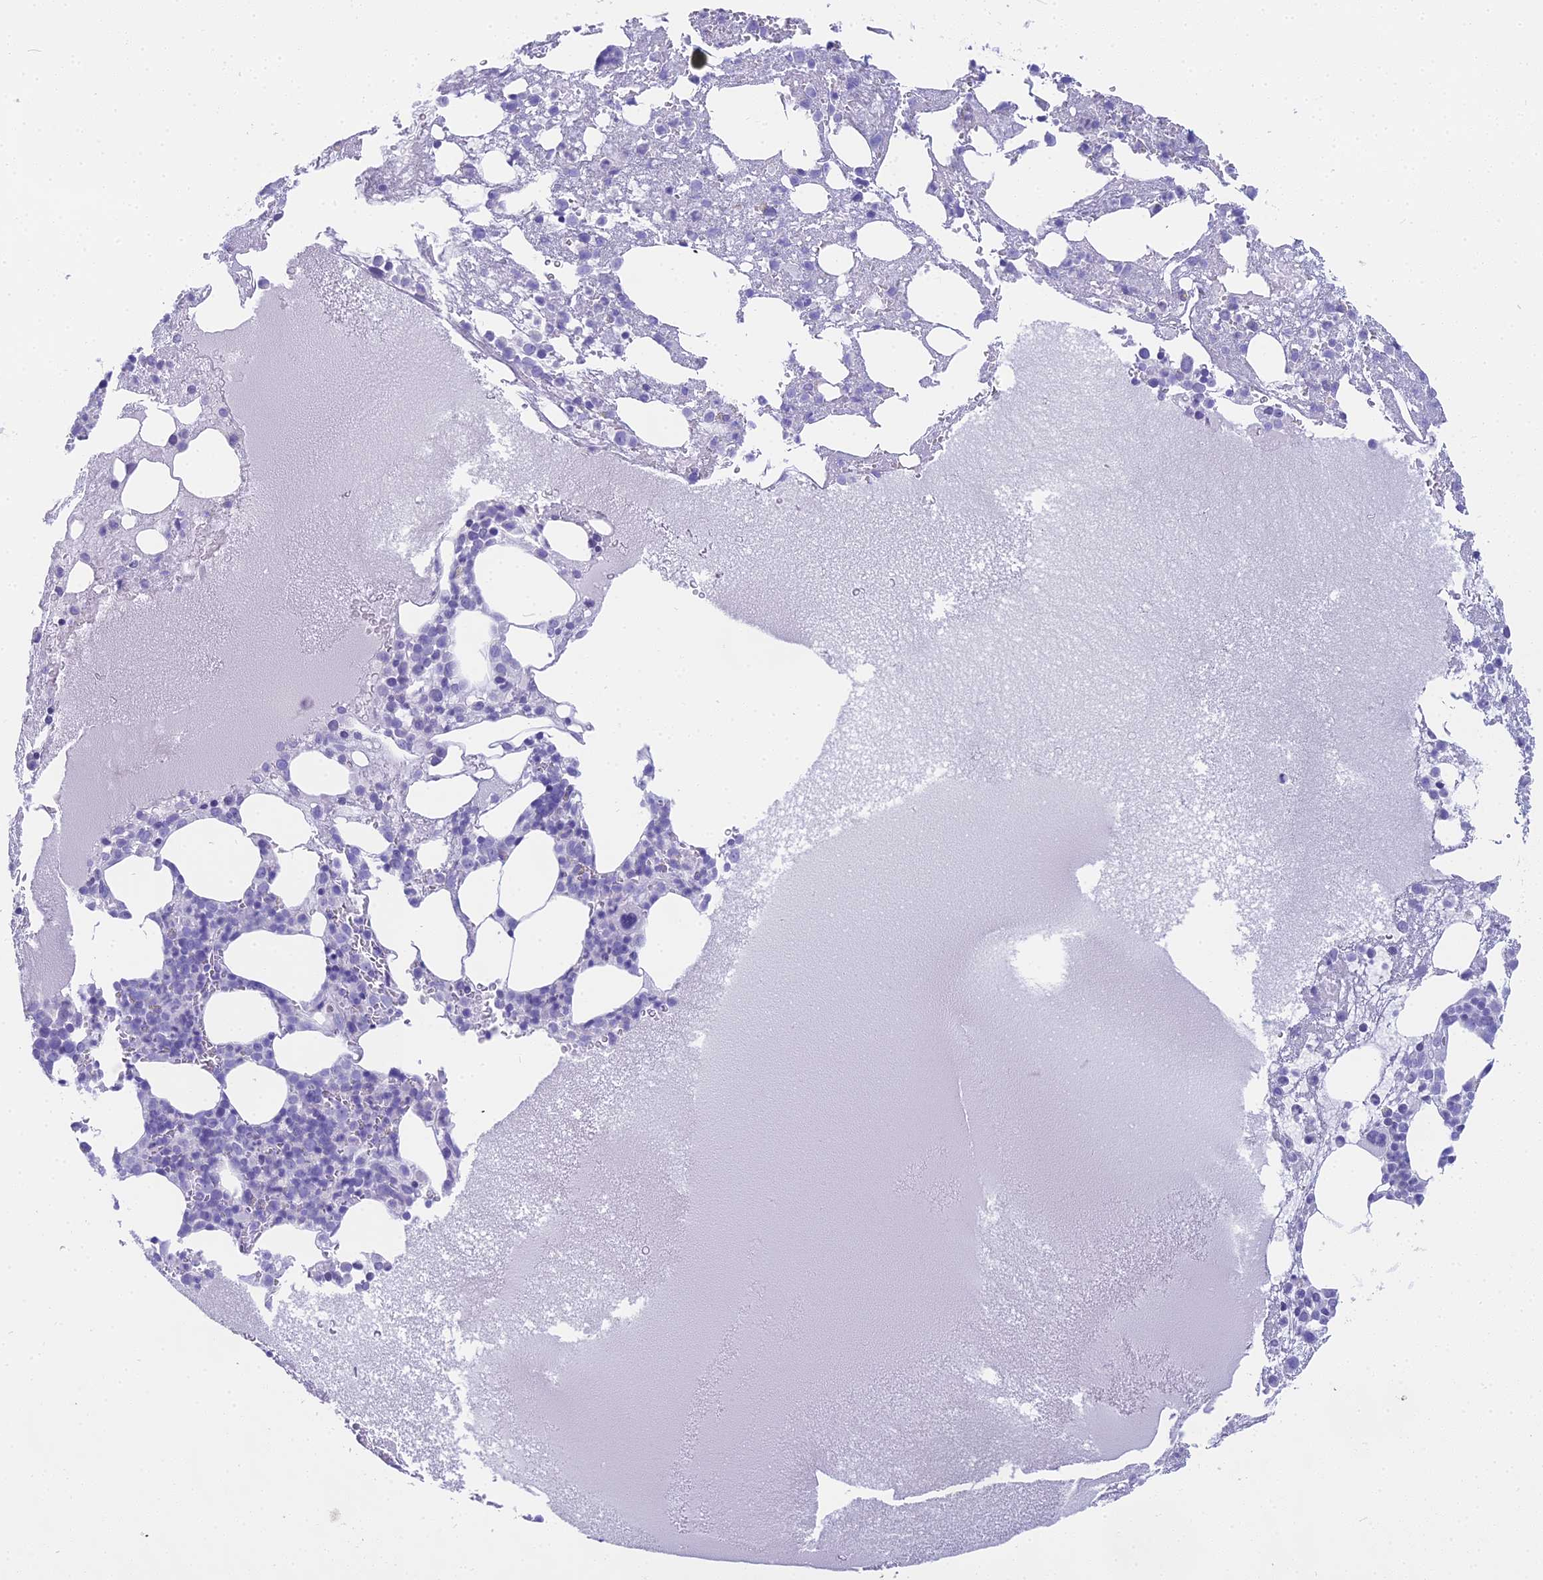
{"staining": {"intensity": "negative", "quantity": "none", "location": "none"}, "tissue": "bone marrow", "cell_type": "Hematopoietic cells", "image_type": "normal", "snomed": [{"axis": "morphology", "description": "Normal tissue, NOS"}, {"axis": "topography", "description": "Bone marrow"}], "caption": "IHC of normal human bone marrow exhibits no staining in hematopoietic cells. (Stains: DAB (3,3'-diaminobenzidine) immunohistochemistry (IHC) with hematoxylin counter stain, Microscopy: brightfield microscopy at high magnification).", "gene": "UNC80", "patient": {"sex": "male", "age": 61}}